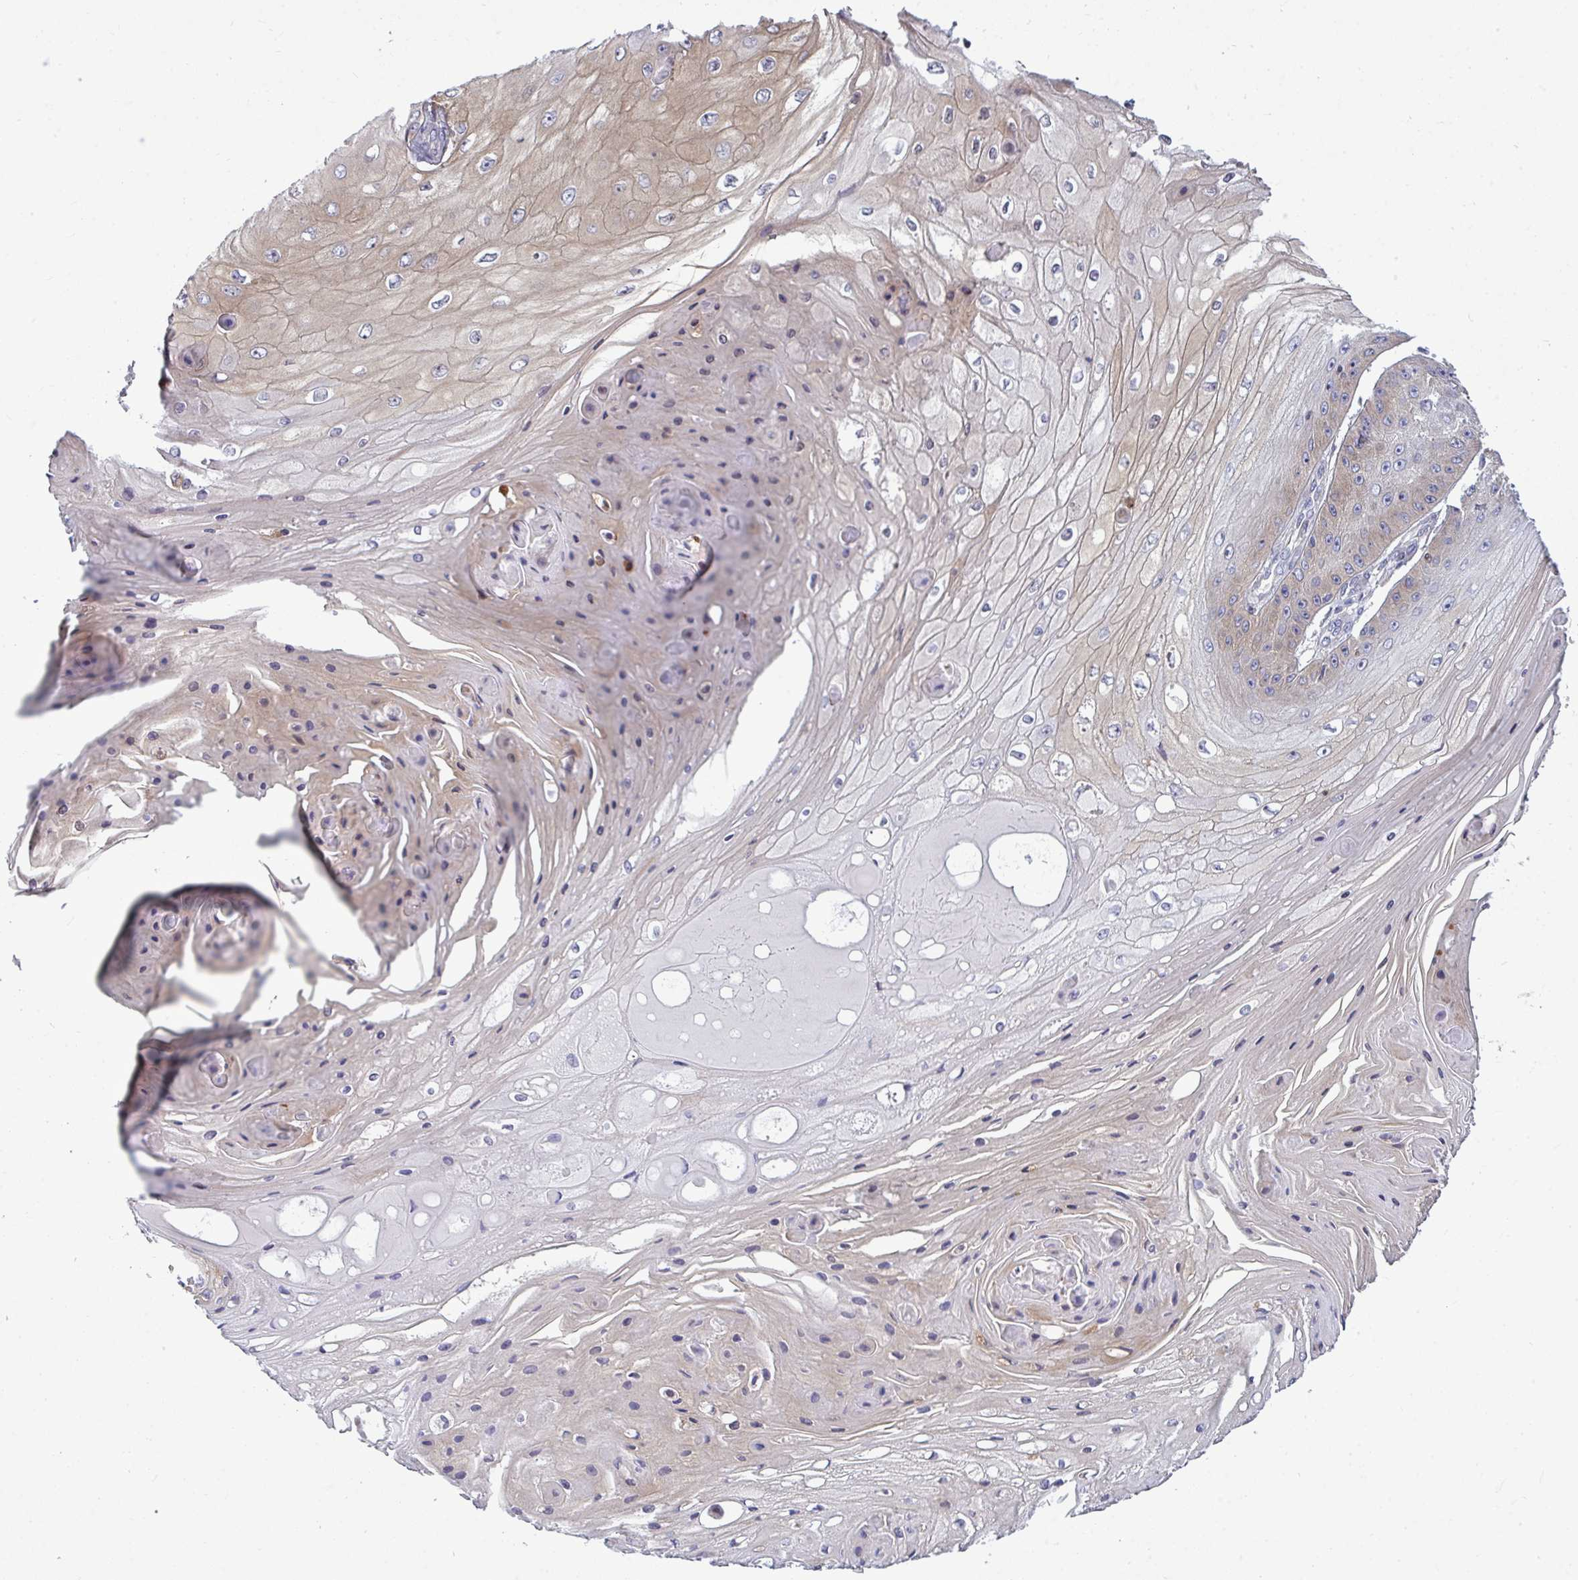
{"staining": {"intensity": "weak", "quantity": "25%-75%", "location": "cytoplasmic/membranous"}, "tissue": "skin cancer", "cell_type": "Tumor cells", "image_type": "cancer", "snomed": [{"axis": "morphology", "description": "Squamous cell carcinoma, NOS"}, {"axis": "topography", "description": "Skin"}], "caption": "Immunohistochemical staining of skin cancer (squamous cell carcinoma) exhibits low levels of weak cytoplasmic/membranous expression in about 25%-75% of tumor cells.", "gene": "SLC30A6", "patient": {"sex": "male", "age": 70}}